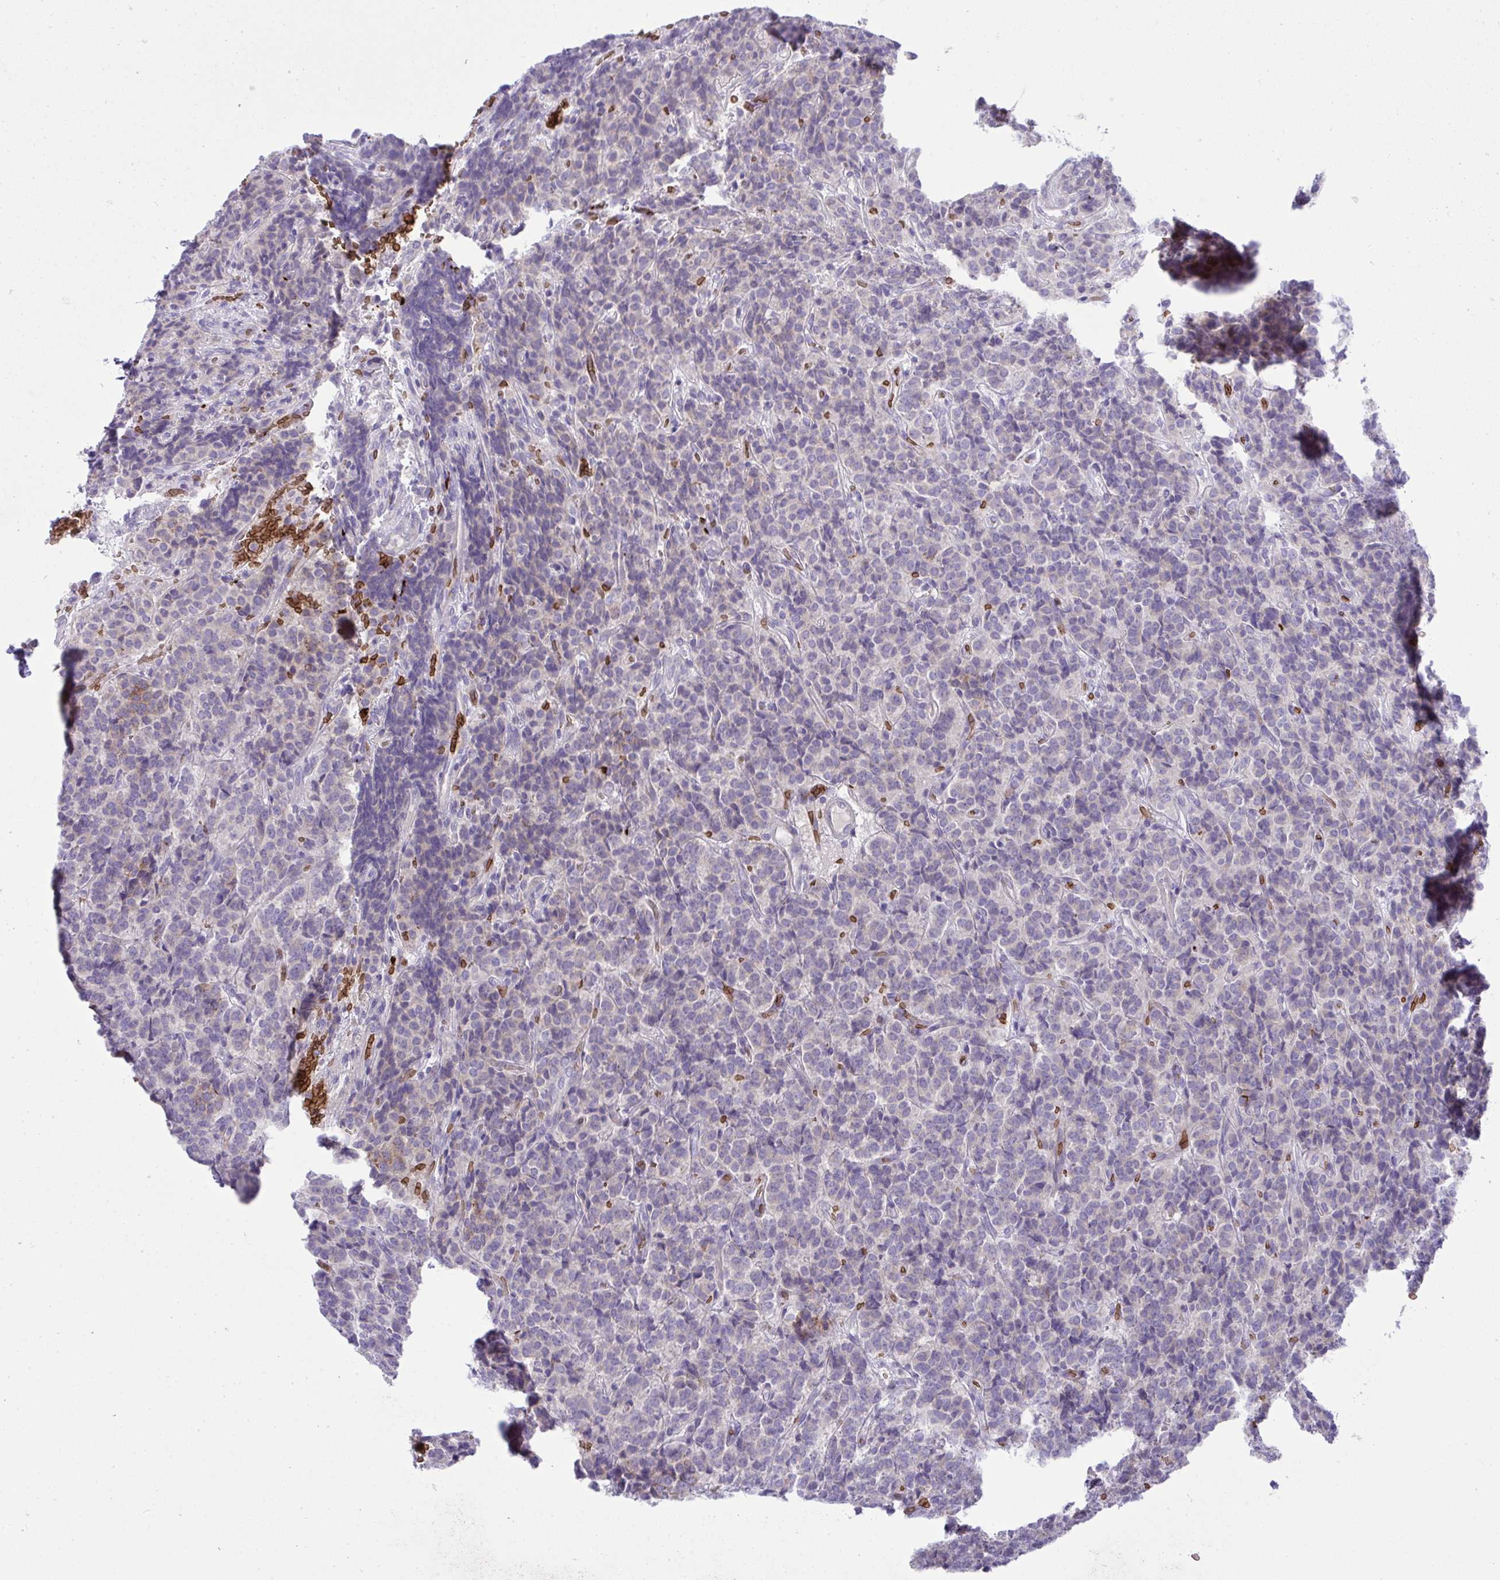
{"staining": {"intensity": "negative", "quantity": "none", "location": "none"}, "tissue": "carcinoid", "cell_type": "Tumor cells", "image_type": "cancer", "snomed": [{"axis": "morphology", "description": "Carcinoid, malignant, NOS"}, {"axis": "topography", "description": "Pancreas"}], "caption": "Protein analysis of malignant carcinoid reveals no significant positivity in tumor cells.", "gene": "SPTB", "patient": {"sex": "male", "age": 36}}